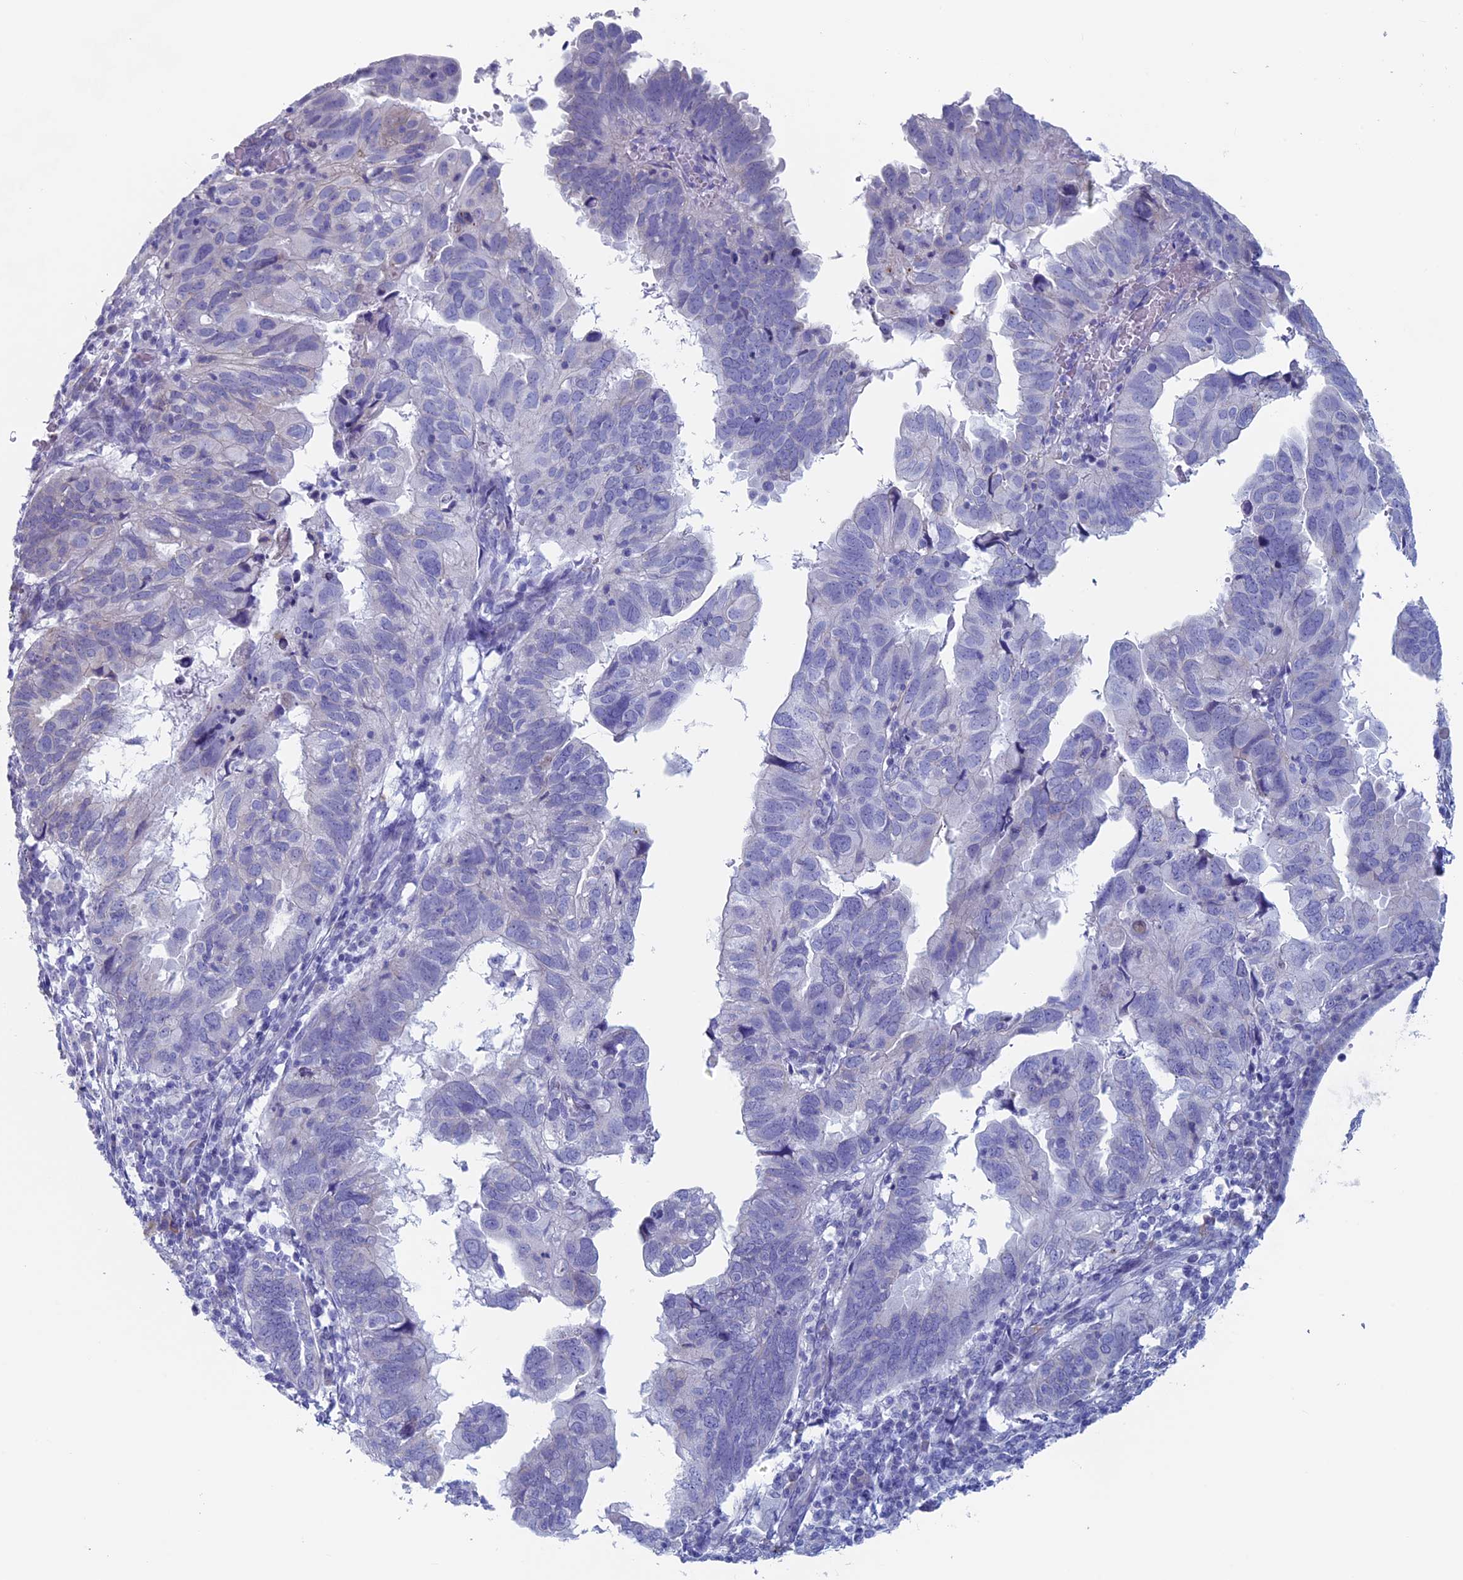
{"staining": {"intensity": "negative", "quantity": "none", "location": "none"}, "tissue": "endometrial cancer", "cell_type": "Tumor cells", "image_type": "cancer", "snomed": [{"axis": "morphology", "description": "Adenocarcinoma, NOS"}, {"axis": "topography", "description": "Uterus"}], "caption": "A photomicrograph of adenocarcinoma (endometrial) stained for a protein displays no brown staining in tumor cells.", "gene": "MAGEB6", "patient": {"sex": "female", "age": 77}}